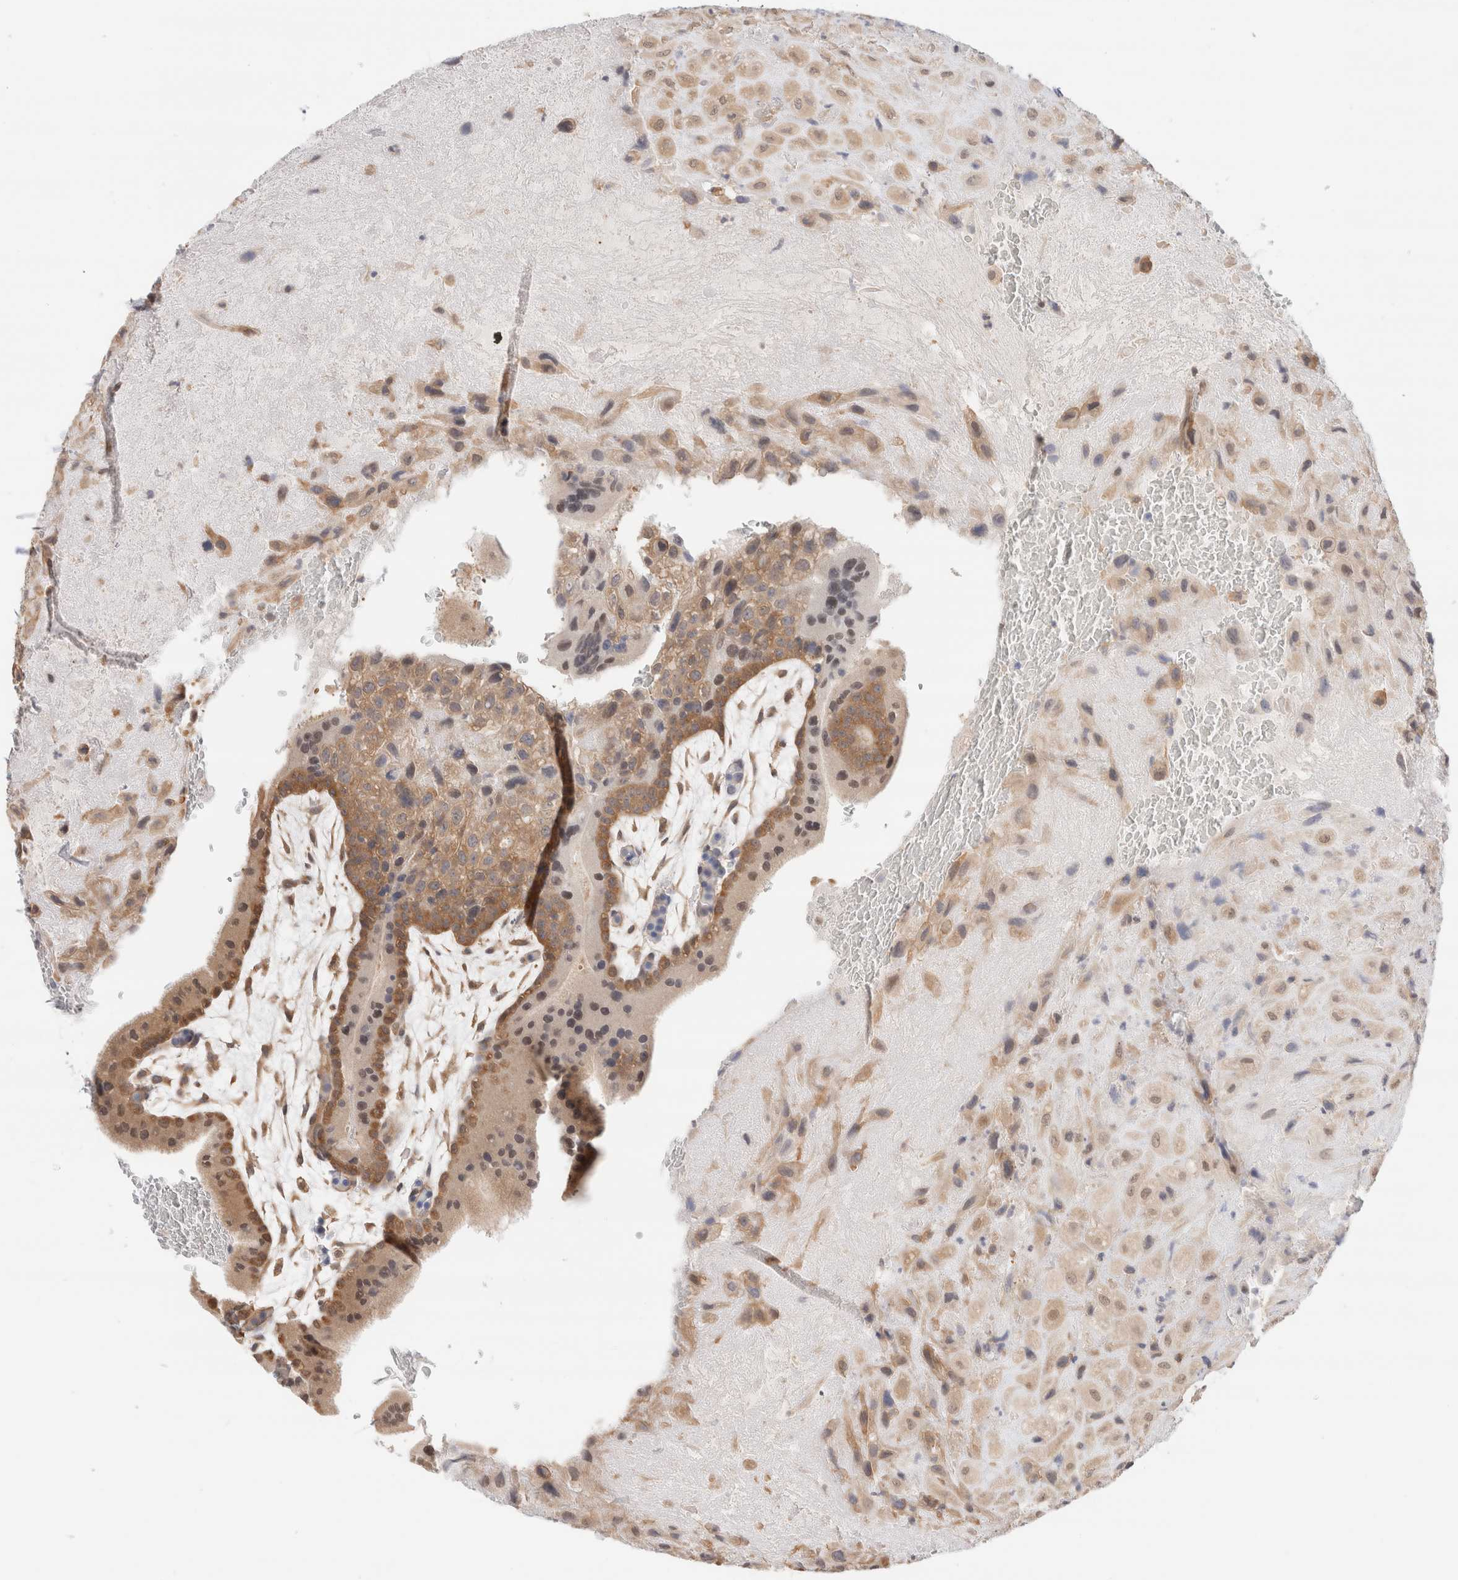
{"staining": {"intensity": "moderate", "quantity": ">75%", "location": "cytoplasmic/membranous"}, "tissue": "placenta", "cell_type": "Decidual cells", "image_type": "normal", "snomed": [{"axis": "morphology", "description": "Normal tissue, NOS"}, {"axis": "topography", "description": "Placenta"}], "caption": "IHC histopathology image of benign placenta stained for a protein (brown), which demonstrates medium levels of moderate cytoplasmic/membranous positivity in about >75% of decidual cells.", "gene": "C17orf97", "patient": {"sex": "female", "age": 35}}